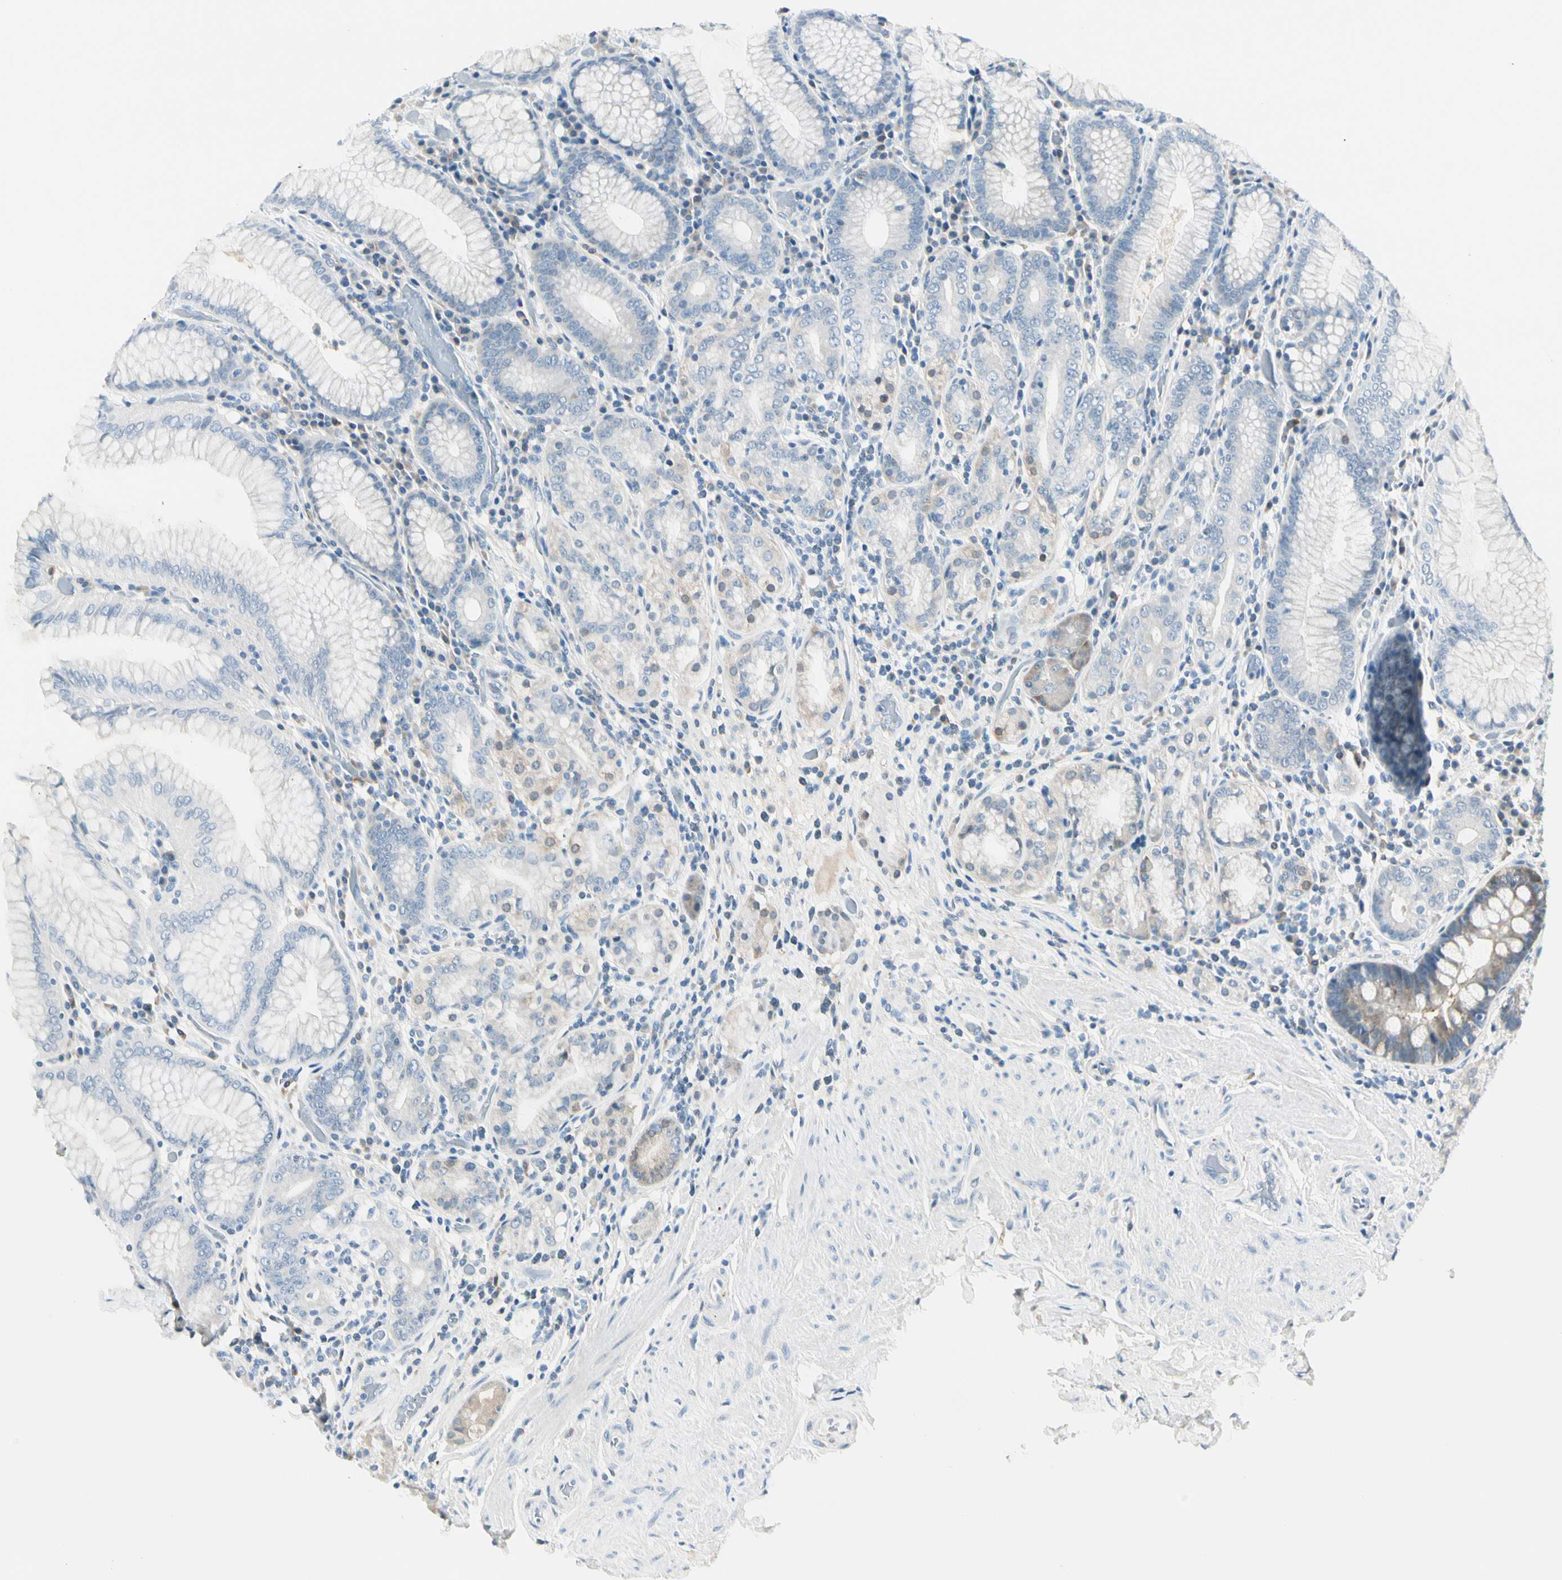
{"staining": {"intensity": "weak", "quantity": "<25%", "location": "cytoplasmic/membranous"}, "tissue": "stomach", "cell_type": "Glandular cells", "image_type": "normal", "snomed": [{"axis": "morphology", "description": "Normal tissue, NOS"}, {"axis": "topography", "description": "Stomach, lower"}], "caption": "Immunohistochemistry (IHC) of benign human stomach demonstrates no expression in glandular cells. (Immunohistochemistry (IHC), brightfield microscopy, high magnification).", "gene": "PEBP1", "patient": {"sex": "female", "age": 76}}